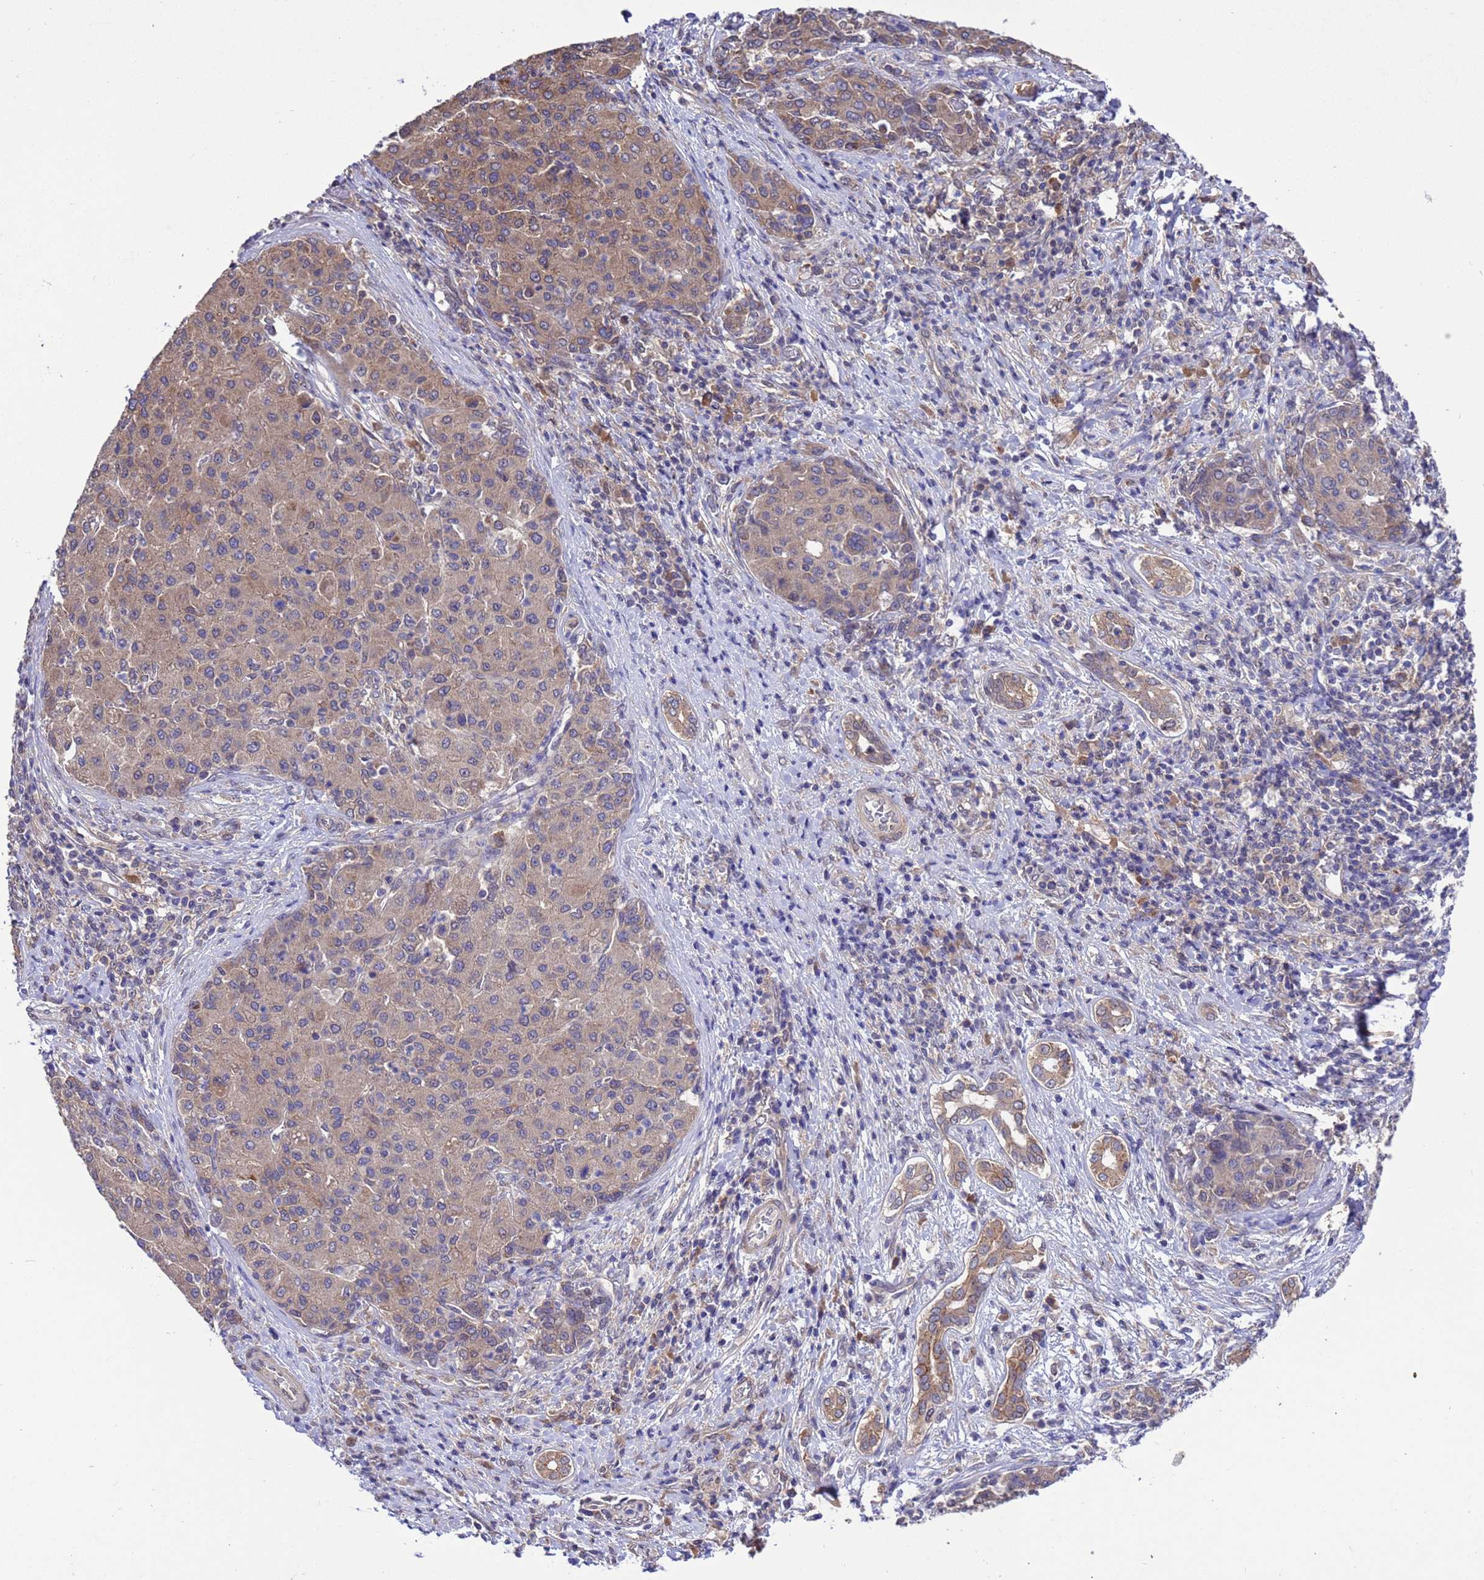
{"staining": {"intensity": "weak", "quantity": ">75%", "location": "cytoplasmic/membranous"}, "tissue": "liver cancer", "cell_type": "Tumor cells", "image_type": "cancer", "snomed": [{"axis": "morphology", "description": "Carcinoma, Hepatocellular, NOS"}, {"axis": "topography", "description": "Liver"}], "caption": "Liver hepatocellular carcinoma was stained to show a protein in brown. There is low levels of weak cytoplasmic/membranous expression in about >75% of tumor cells. (DAB IHC with brightfield microscopy, high magnification).", "gene": "ZFP69B", "patient": {"sex": "male", "age": 65}}